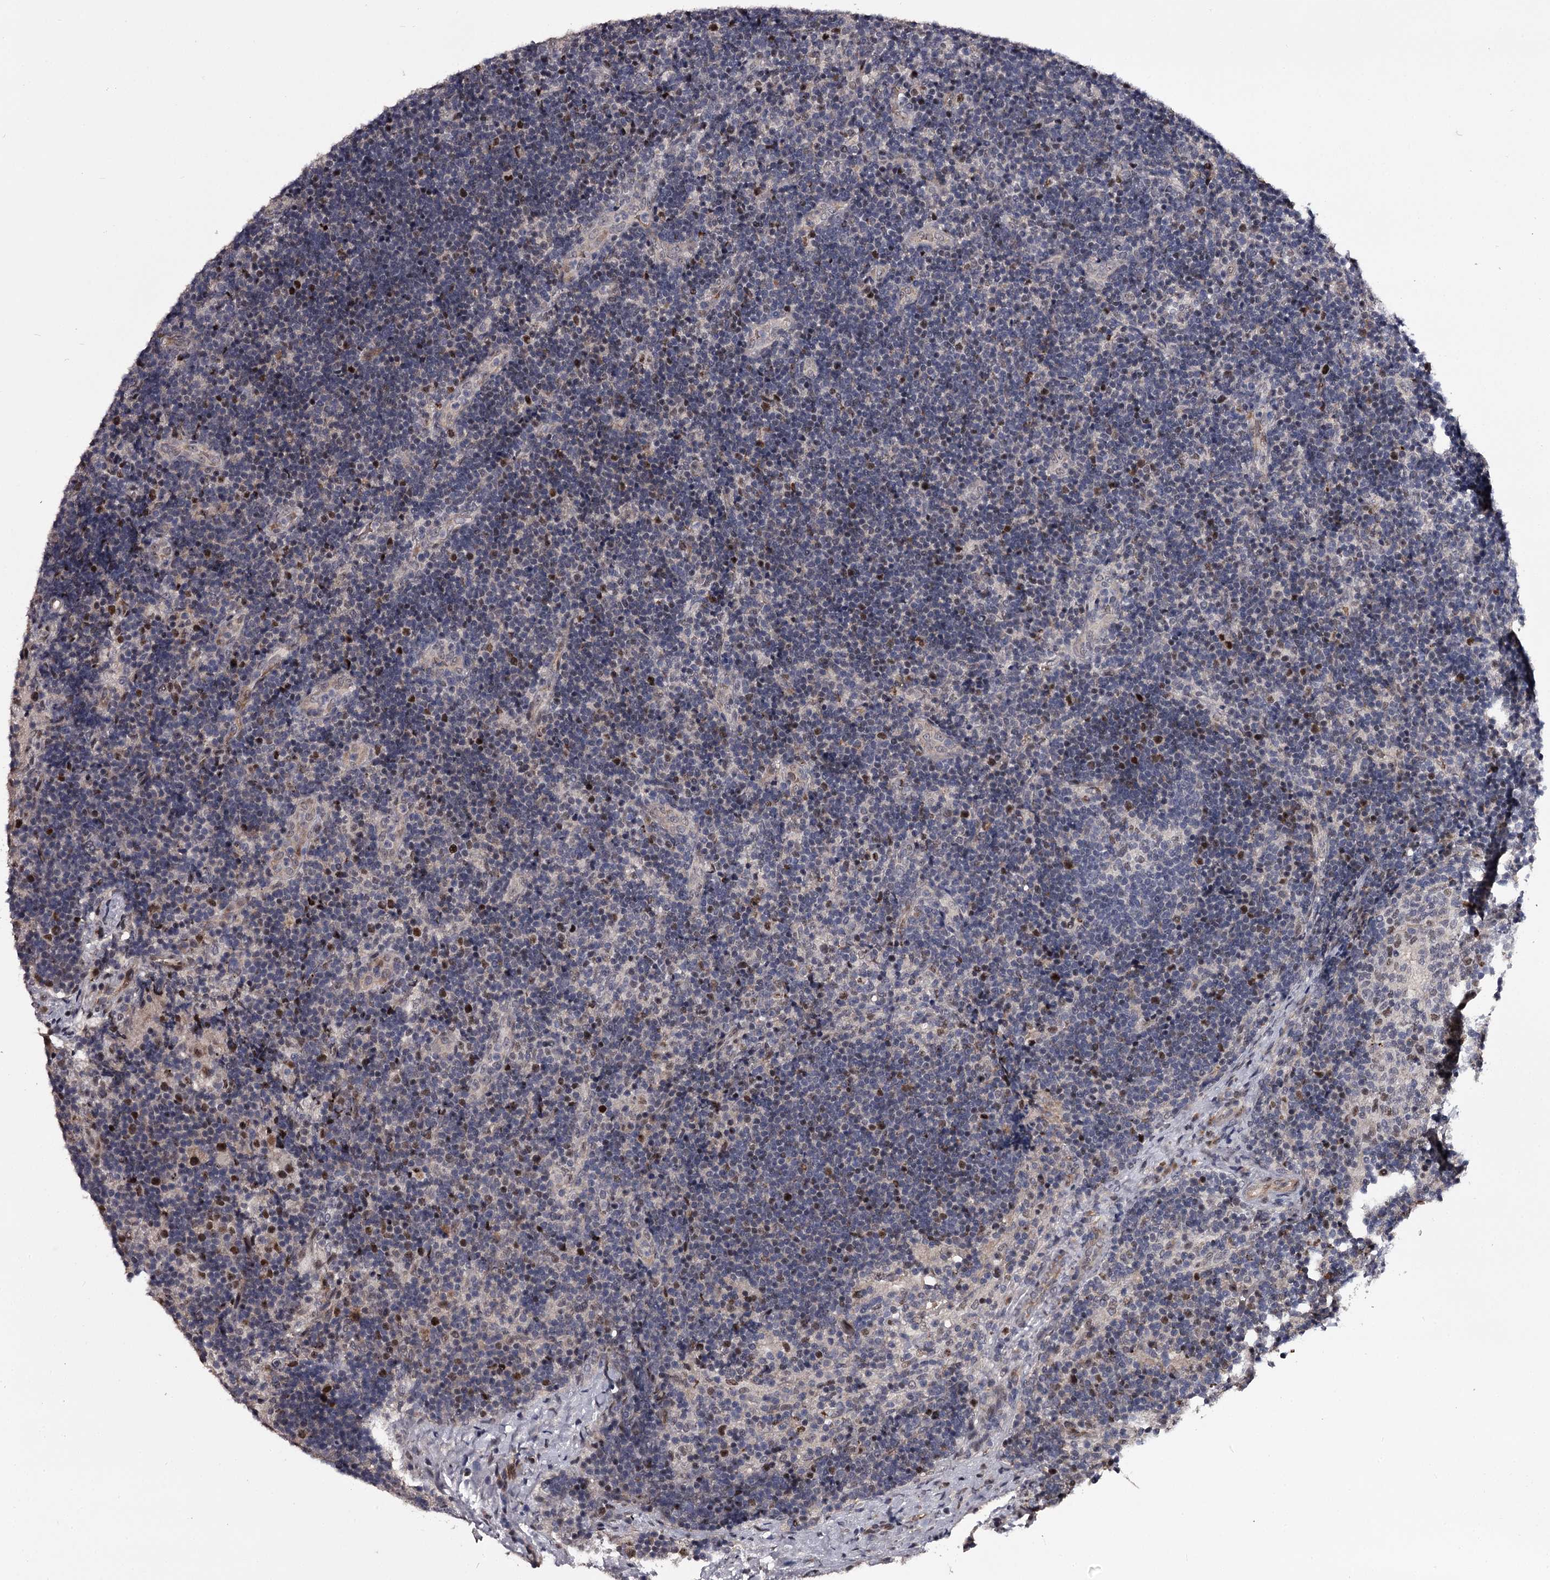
{"staining": {"intensity": "weak", "quantity": "<25%", "location": "nuclear"}, "tissue": "lymph node", "cell_type": "Germinal center cells", "image_type": "normal", "snomed": [{"axis": "morphology", "description": "Normal tissue, NOS"}, {"axis": "topography", "description": "Lymph node"}], "caption": "IHC of benign human lymph node exhibits no positivity in germinal center cells. The staining is performed using DAB (3,3'-diaminobenzidine) brown chromogen with nuclei counter-stained in using hematoxylin.", "gene": "RNF44", "patient": {"sex": "female", "age": 22}}